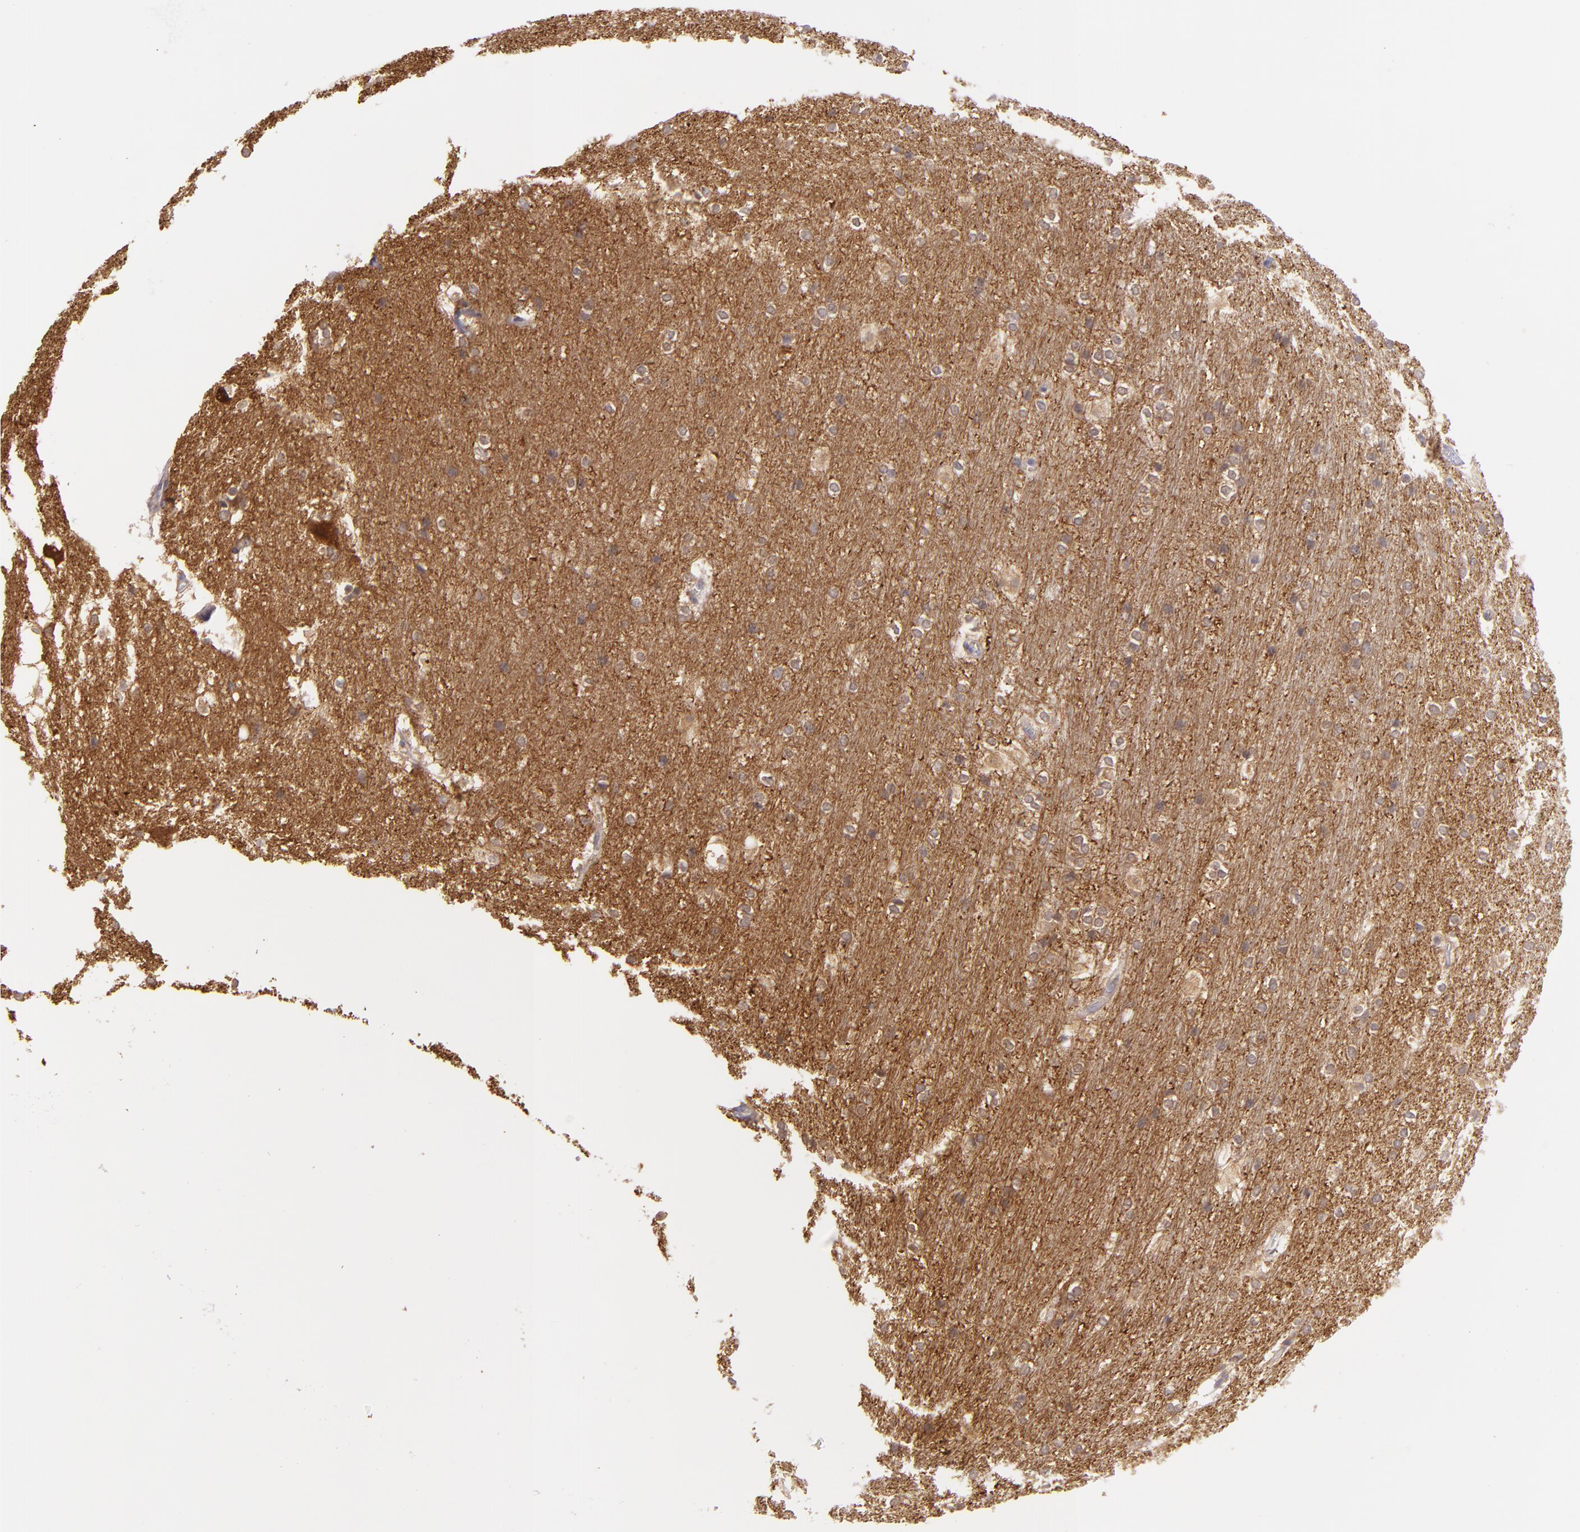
{"staining": {"intensity": "weak", "quantity": "25%-75%", "location": "cytoplasmic/membranous"}, "tissue": "hippocampus", "cell_type": "Glial cells", "image_type": "normal", "snomed": [{"axis": "morphology", "description": "Normal tissue, NOS"}, {"axis": "topography", "description": "Hippocampus"}], "caption": "DAB immunohistochemical staining of benign human hippocampus reveals weak cytoplasmic/membranous protein positivity in about 25%-75% of glial cells.", "gene": "HSPH1", "patient": {"sex": "female", "age": 19}}